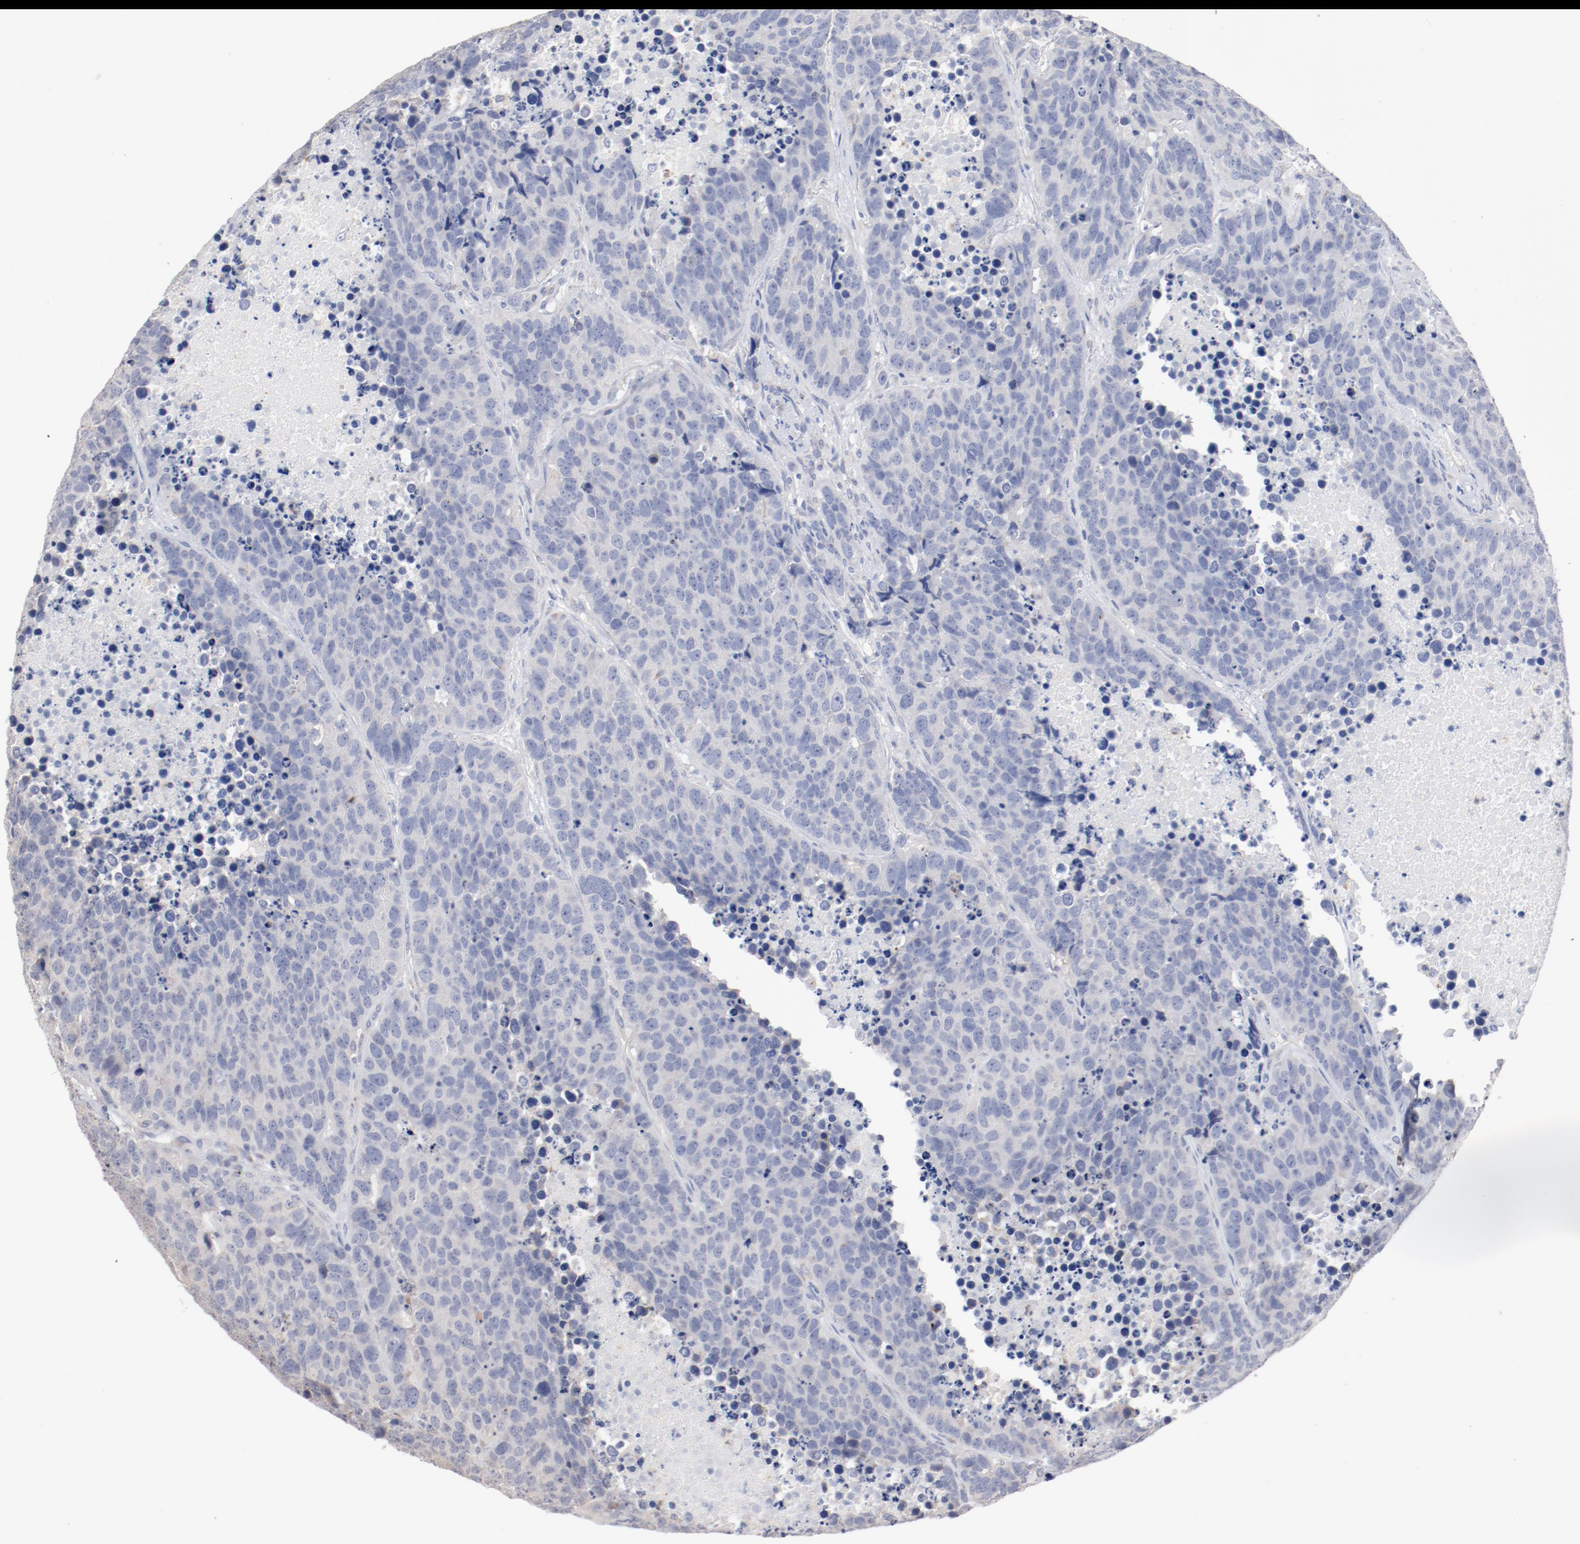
{"staining": {"intensity": "negative", "quantity": "none", "location": "none"}, "tissue": "carcinoid", "cell_type": "Tumor cells", "image_type": "cancer", "snomed": [{"axis": "morphology", "description": "Carcinoid, malignant, NOS"}, {"axis": "topography", "description": "Lung"}], "caption": "Tumor cells are negative for protein expression in human carcinoid (malignant).", "gene": "AK7", "patient": {"sex": "male", "age": 60}}